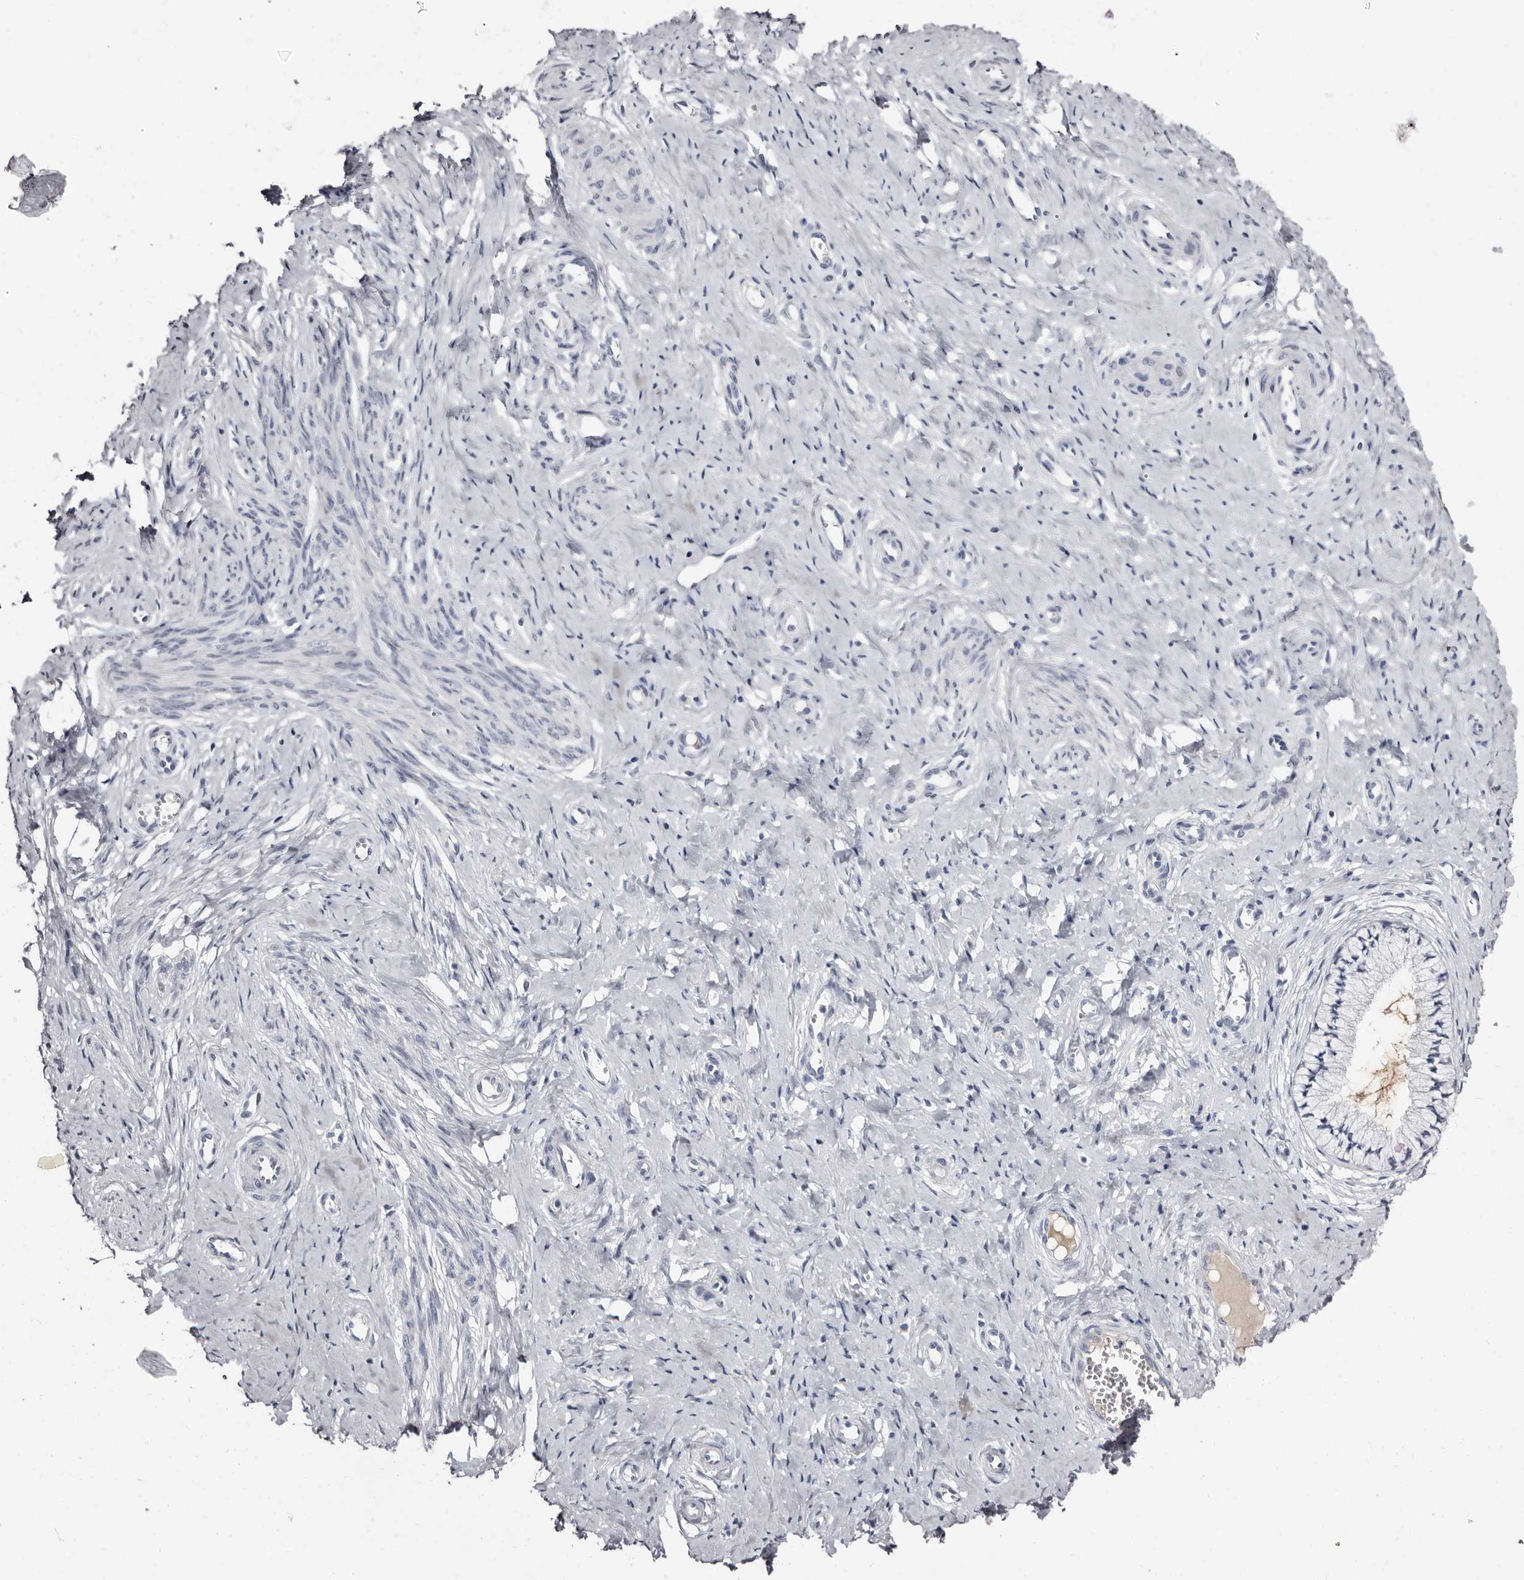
{"staining": {"intensity": "negative", "quantity": "none", "location": "none"}, "tissue": "cervix", "cell_type": "Glandular cells", "image_type": "normal", "snomed": [{"axis": "morphology", "description": "Normal tissue, NOS"}, {"axis": "topography", "description": "Cervix"}], "caption": "Normal cervix was stained to show a protein in brown. There is no significant positivity in glandular cells.", "gene": "TBC1D22B", "patient": {"sex": "female", "age": 36}}